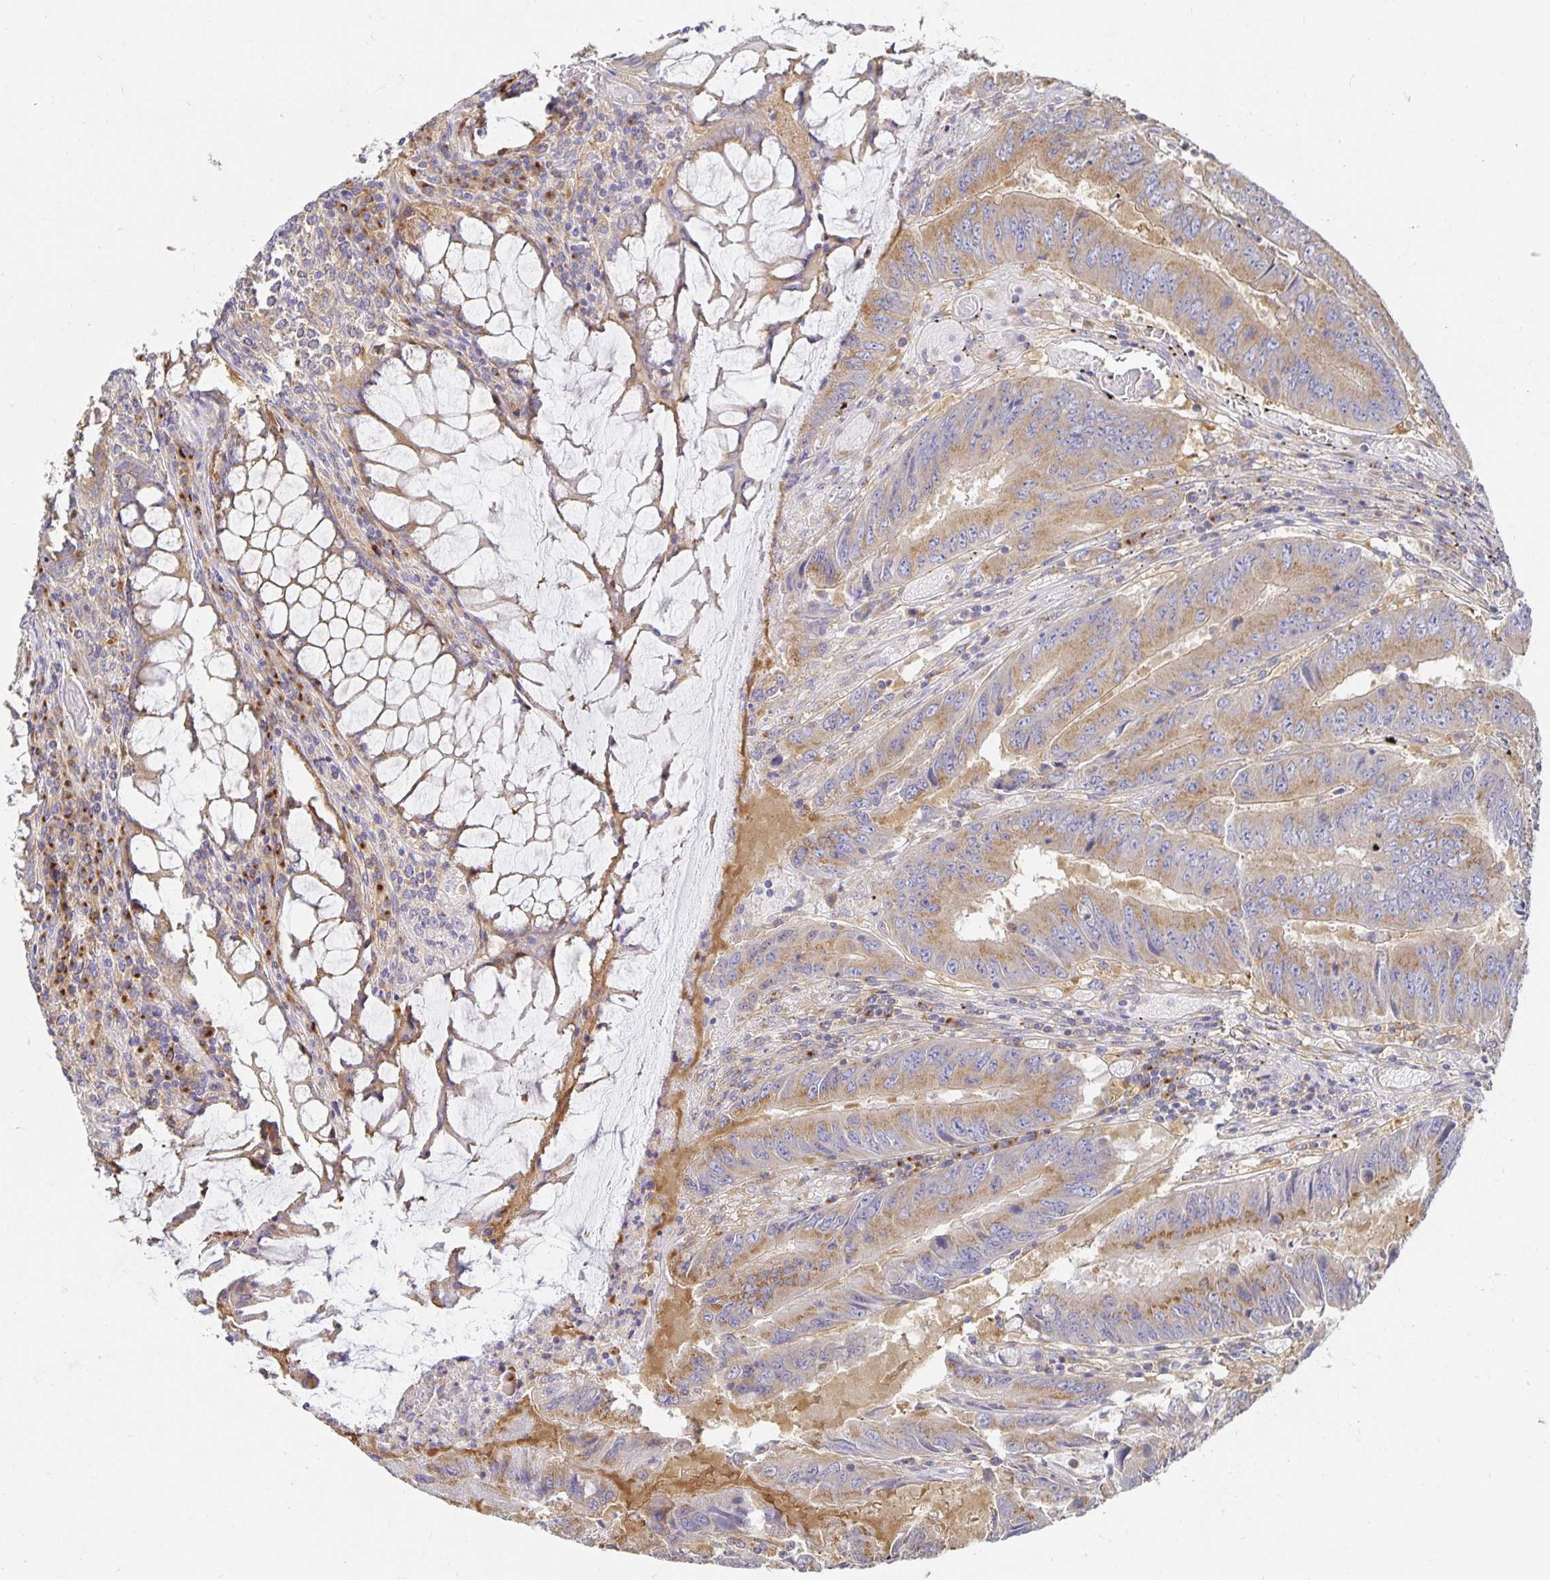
{"staining": {"intensity": "moderate", "quantity": ">75%", "location": "cytoplasmic/membranous"}, "tissue": "colorectal cancer", "cell_type": "Tumor cells", "image_type": "cancer", "snomed": [{"axis": "morphology", "description": "Adenocarcinoma, NOS"}, {"axis": "topography", "description": "Colon"}], "caption": "Human colorectal adenocarcinoma stained with a protein marker reveals moderate staining in tumor cells.", "gene": "USO1", "patient": {"sex": "male", "age": 53}}